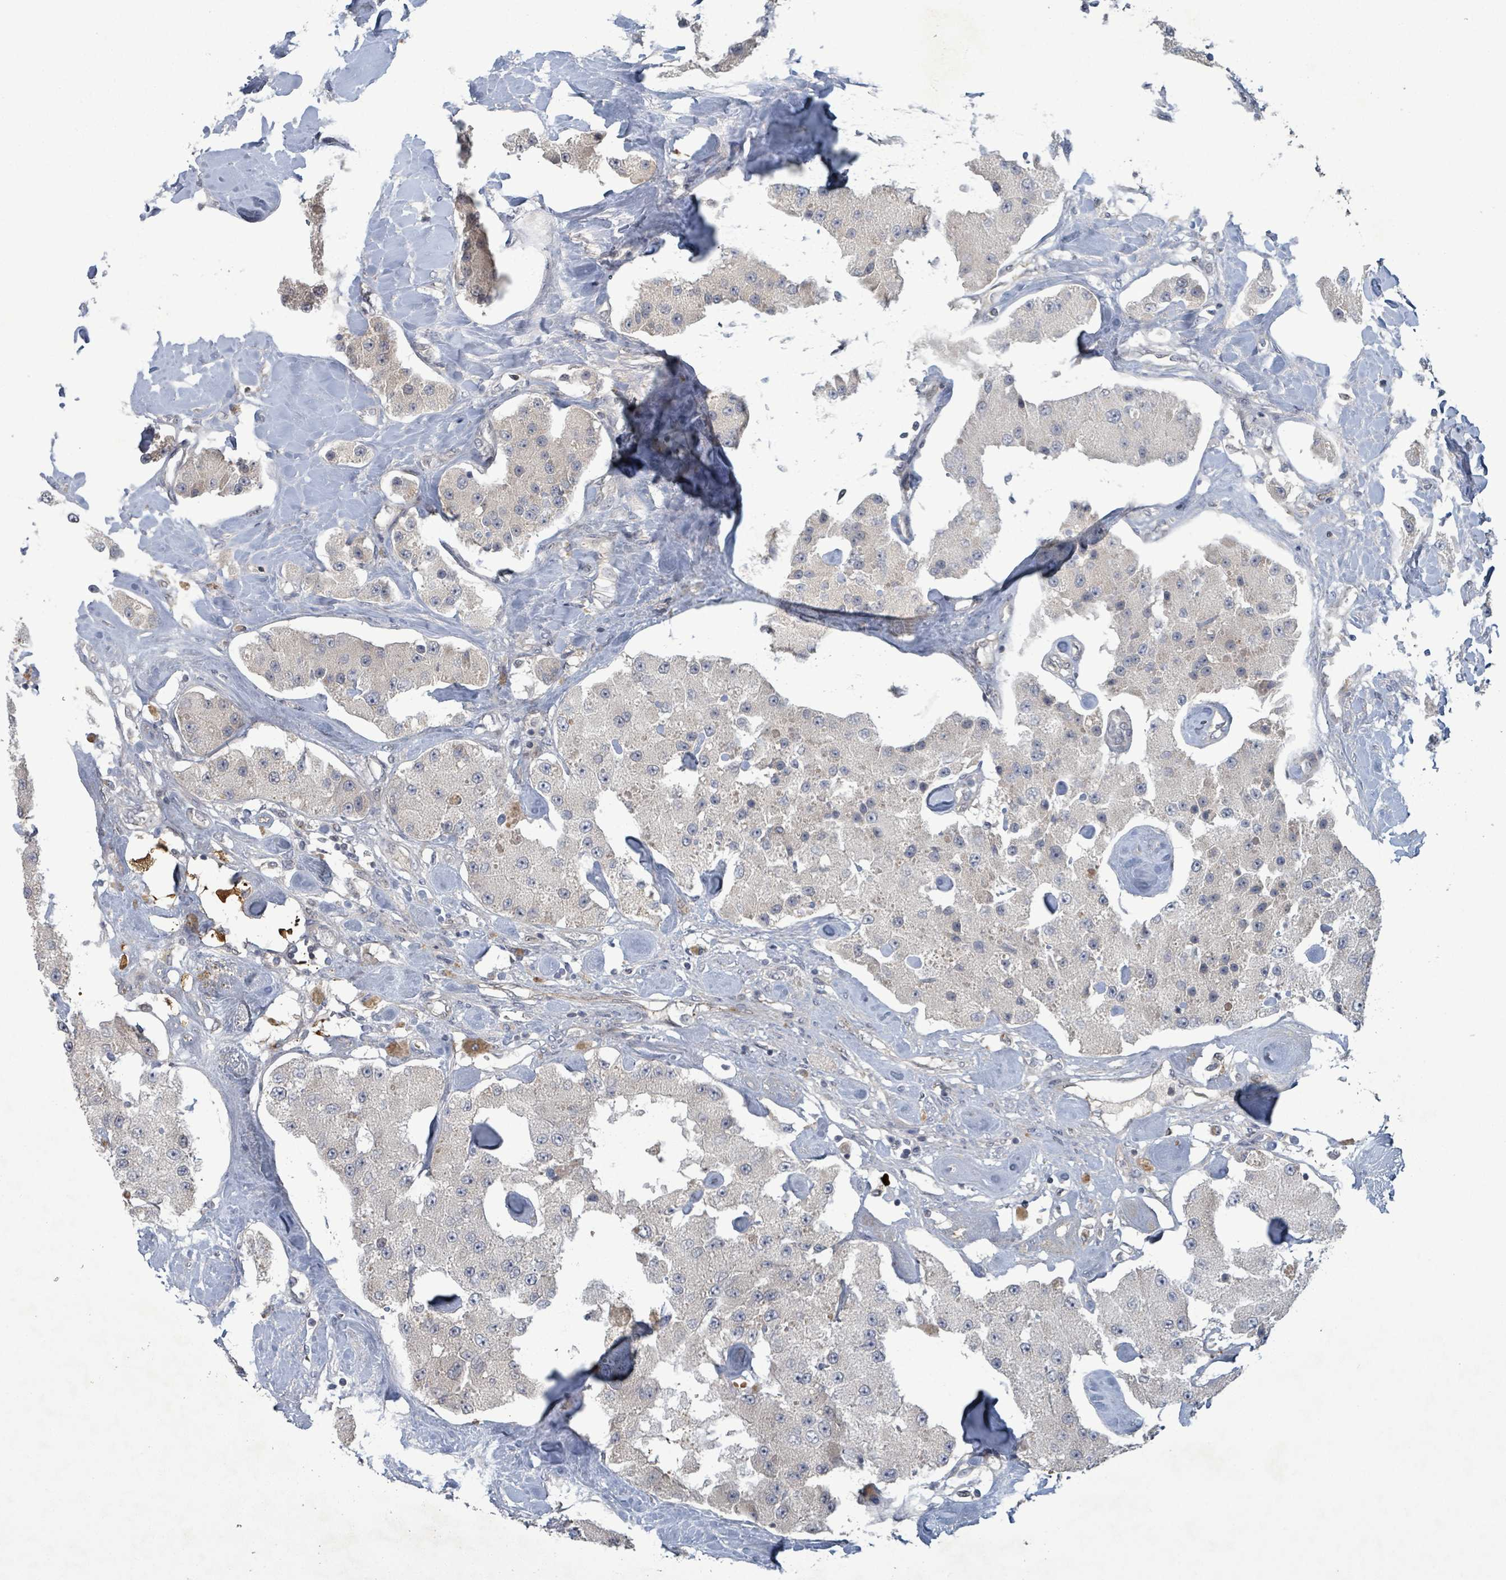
{"staining": {"intensity": "negative", "quantity": "none", "location": "none"}, "tissue": "carcinoid", "cell_type": "Tumor cells", "image_type": "cancer", "snomed": [{"axis": "morphology", "description": "Carcinoid, malignant, NOS"}, {"axis": "topography", "description": "Pancreas"}], "caption": "Immunohistochemistry micrograph of carcinoid stained for a protein (brown), which demonstrates no positivity in tumor cells. (IHC, brightfield microscopy, high magnification).", "gene": "GRM8", "patient": {"sex": "male", "age": 41}}